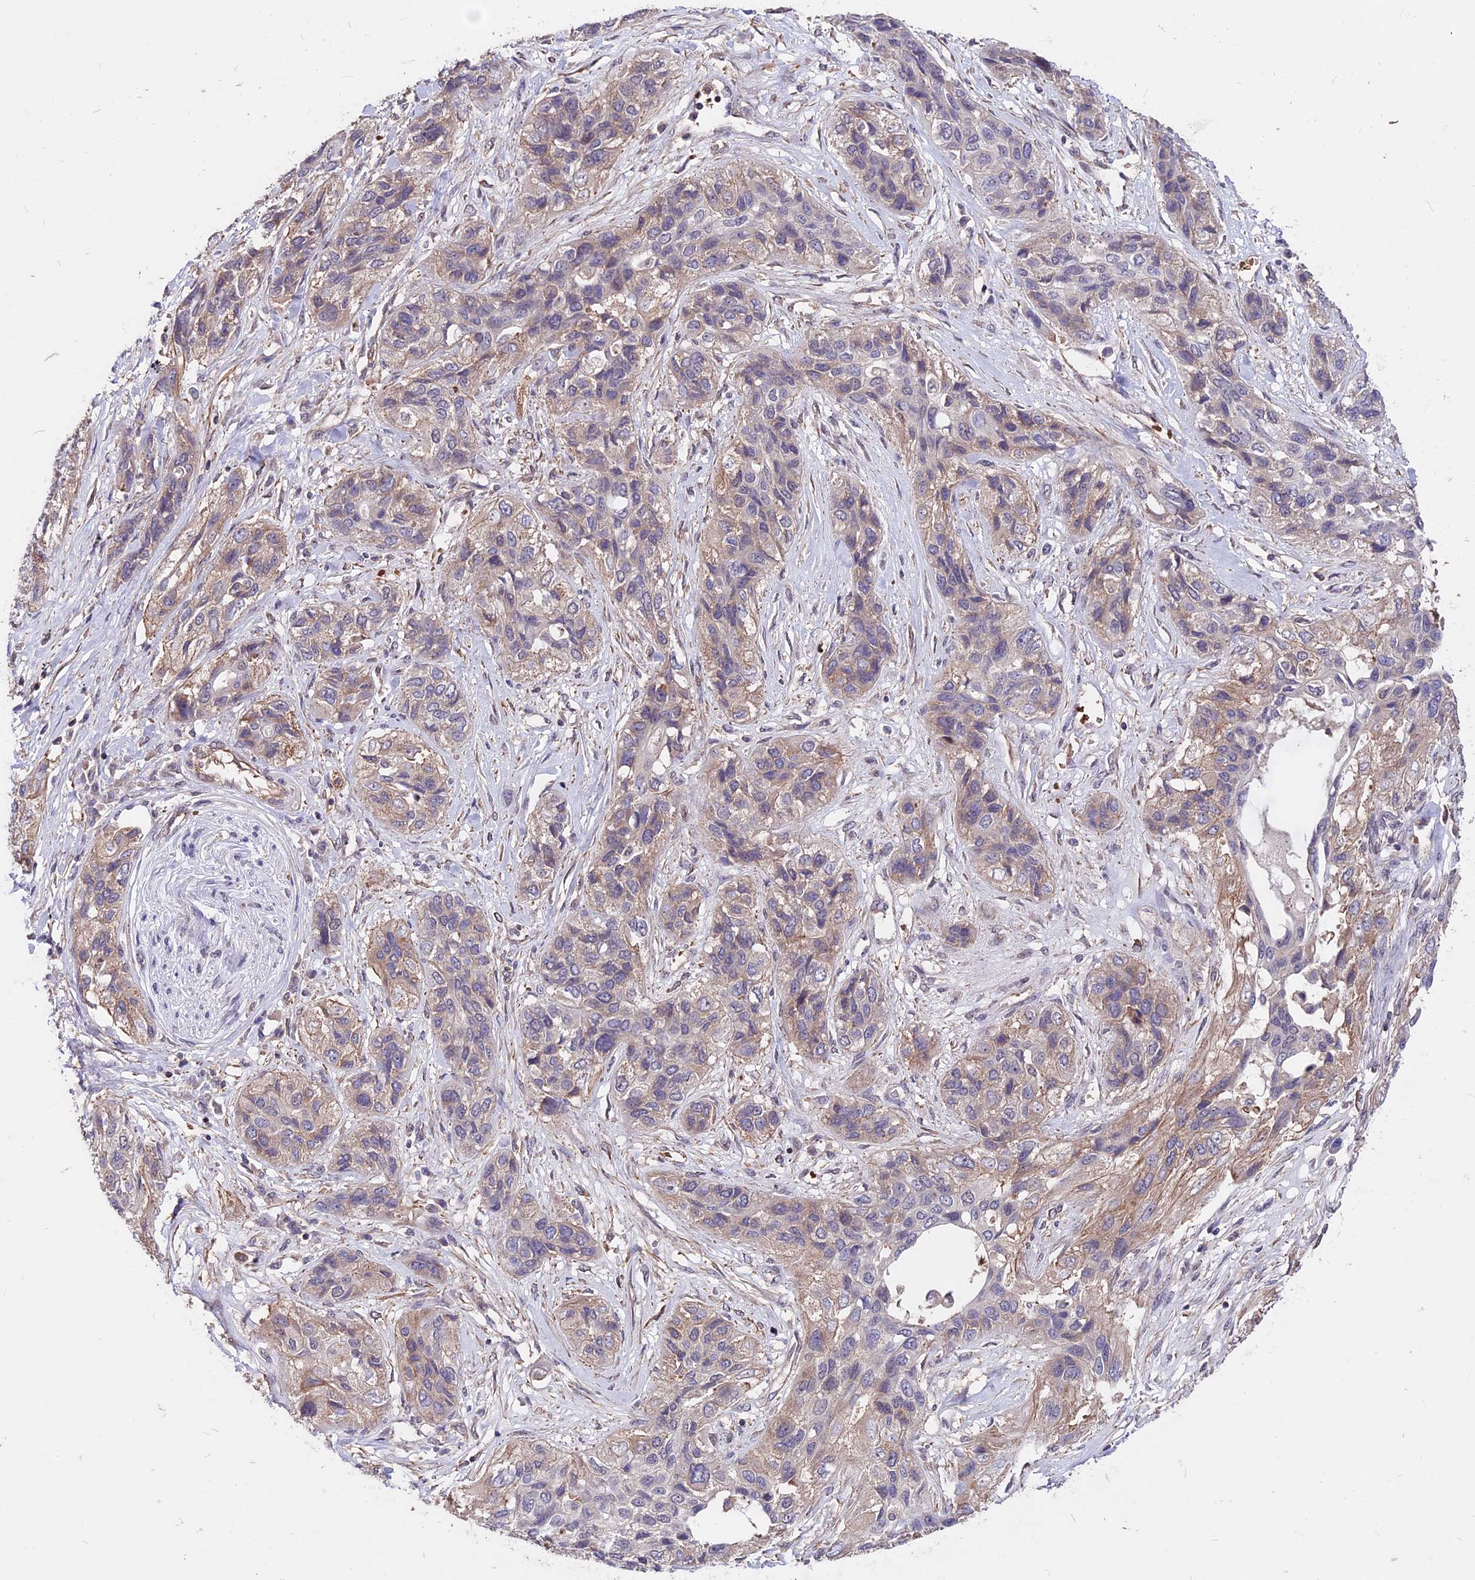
{"staining": {"intensity": "weak", "quantity": "25%-75%", "location": "cytoplasmic/membranous"}, "tissue": "lung cancer", "cell_type": "Tumor cells", "image_type": "cancer", "snomed": [{"axis": "morphology", "description": "Squamous cell carcinoma, NOS"}, {"axis": "topography", "description": "Lung"}], "caption": "Squamous cell carcinoma (lung) stained with a protein marker exhibits weak staining in tumor cells.", "gene": "ZC3H10", "patient": {"sex": "female", "age": 70}}